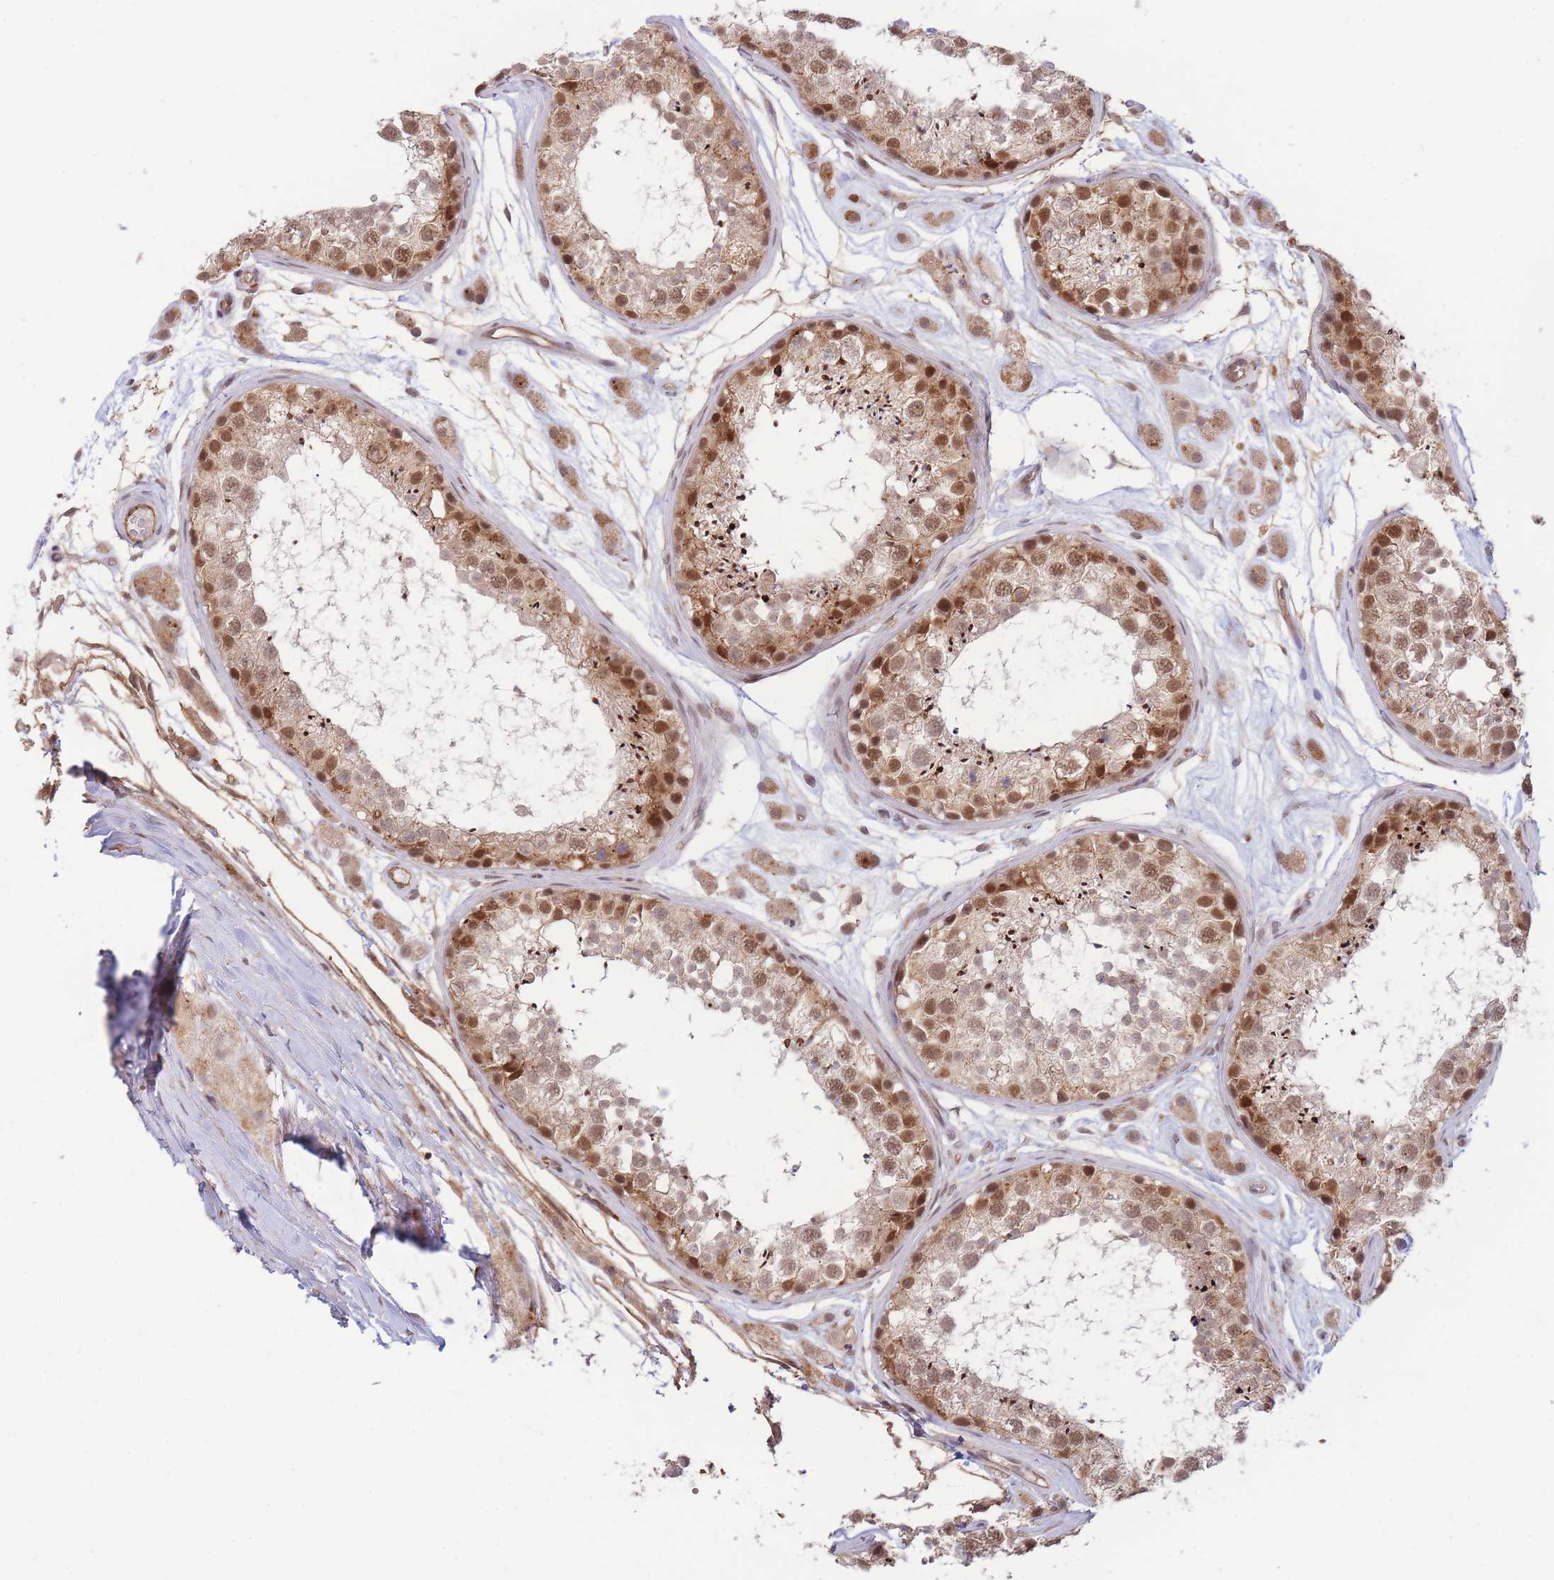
{"staining": {"intensity": "moderate", "quantity": ">75%", "location": "cytoplasmic/membranous,nuclear"}, "tissue": "testis", "cell_type": "Cells in seminiferous ducts", "image_type": "normal", "snomed": [{"axis": "morphology", "description": "Normal tissue, NOS"}, {"axis": "topography", "description": "Testis"}], "caption": "Brown immunohistochemical staining in benign human testis demonstrates moderate cytoplasmic/membranous,nuclear staining in about >75% of cells in seminiferous ducts. The staining was performed using DAB, with brown indicating positive protein expression. Nuclei are stained blue with hematoxylin.", "gene": "BOD1L1", "patient": {"sex": "male", "age": 25}}